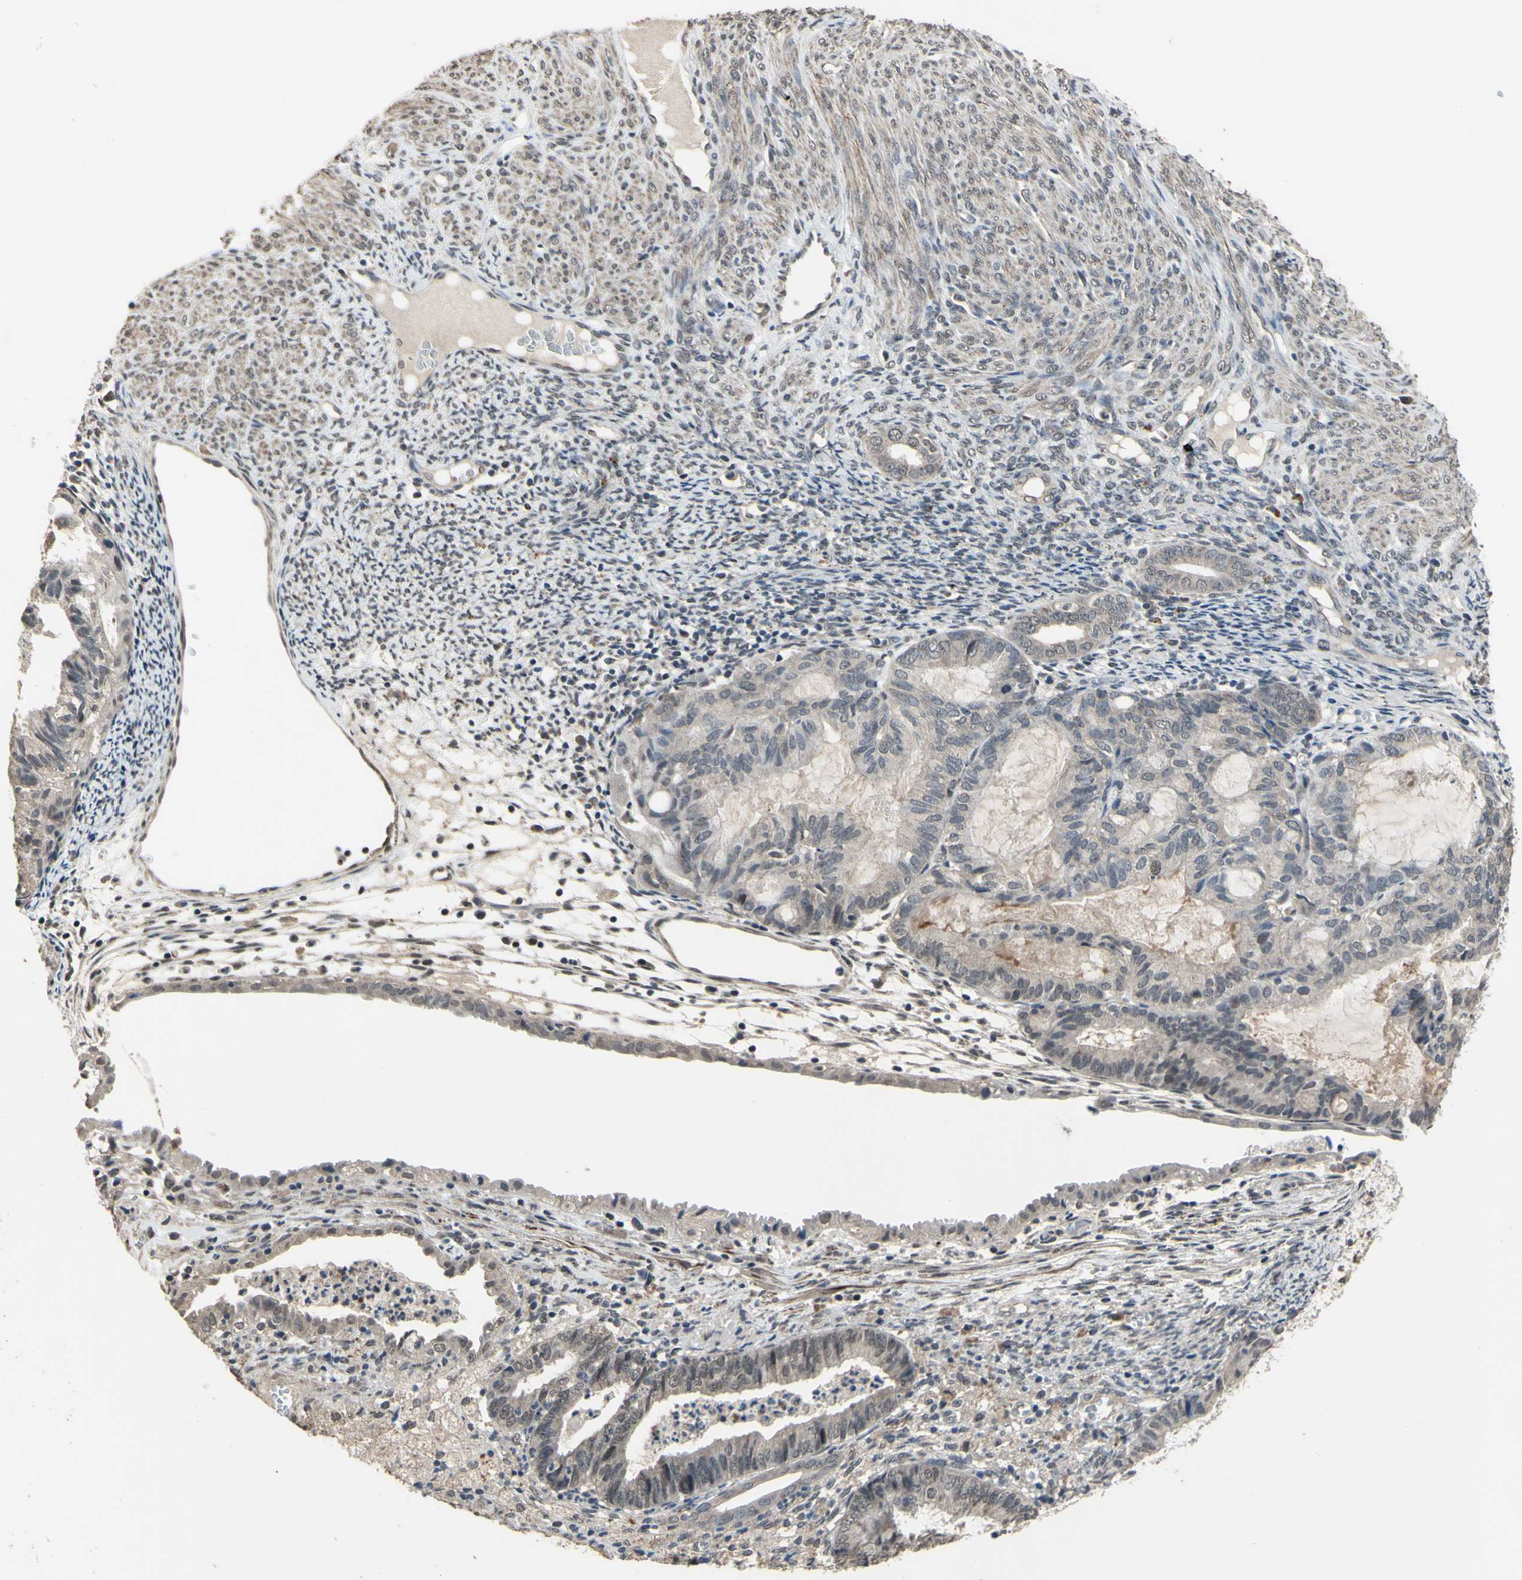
{"staining": {"intensity": "negative", "quantity": "none", "location": "none"}, "tissue": "cervical cancer", "cell_type": "Tumor cells", "image_type": "cancer", "snomed": [{"axis": "morphology", "description": "Normal tissue, NOS"}, {"axis": "morphology", "description": "Adenocarcinoma, NOS"}, {"axis": "topography", "description": "Cervix"}, {"axis": "topography", "description": "Endometrium"}], "caption": "DAB immunohistochemical staining of human cervical adenocarcinoma shows no significant positivity in tumor cells.", "gene": "ZNF174", "patient": {"sex": "female", "age": 86}}